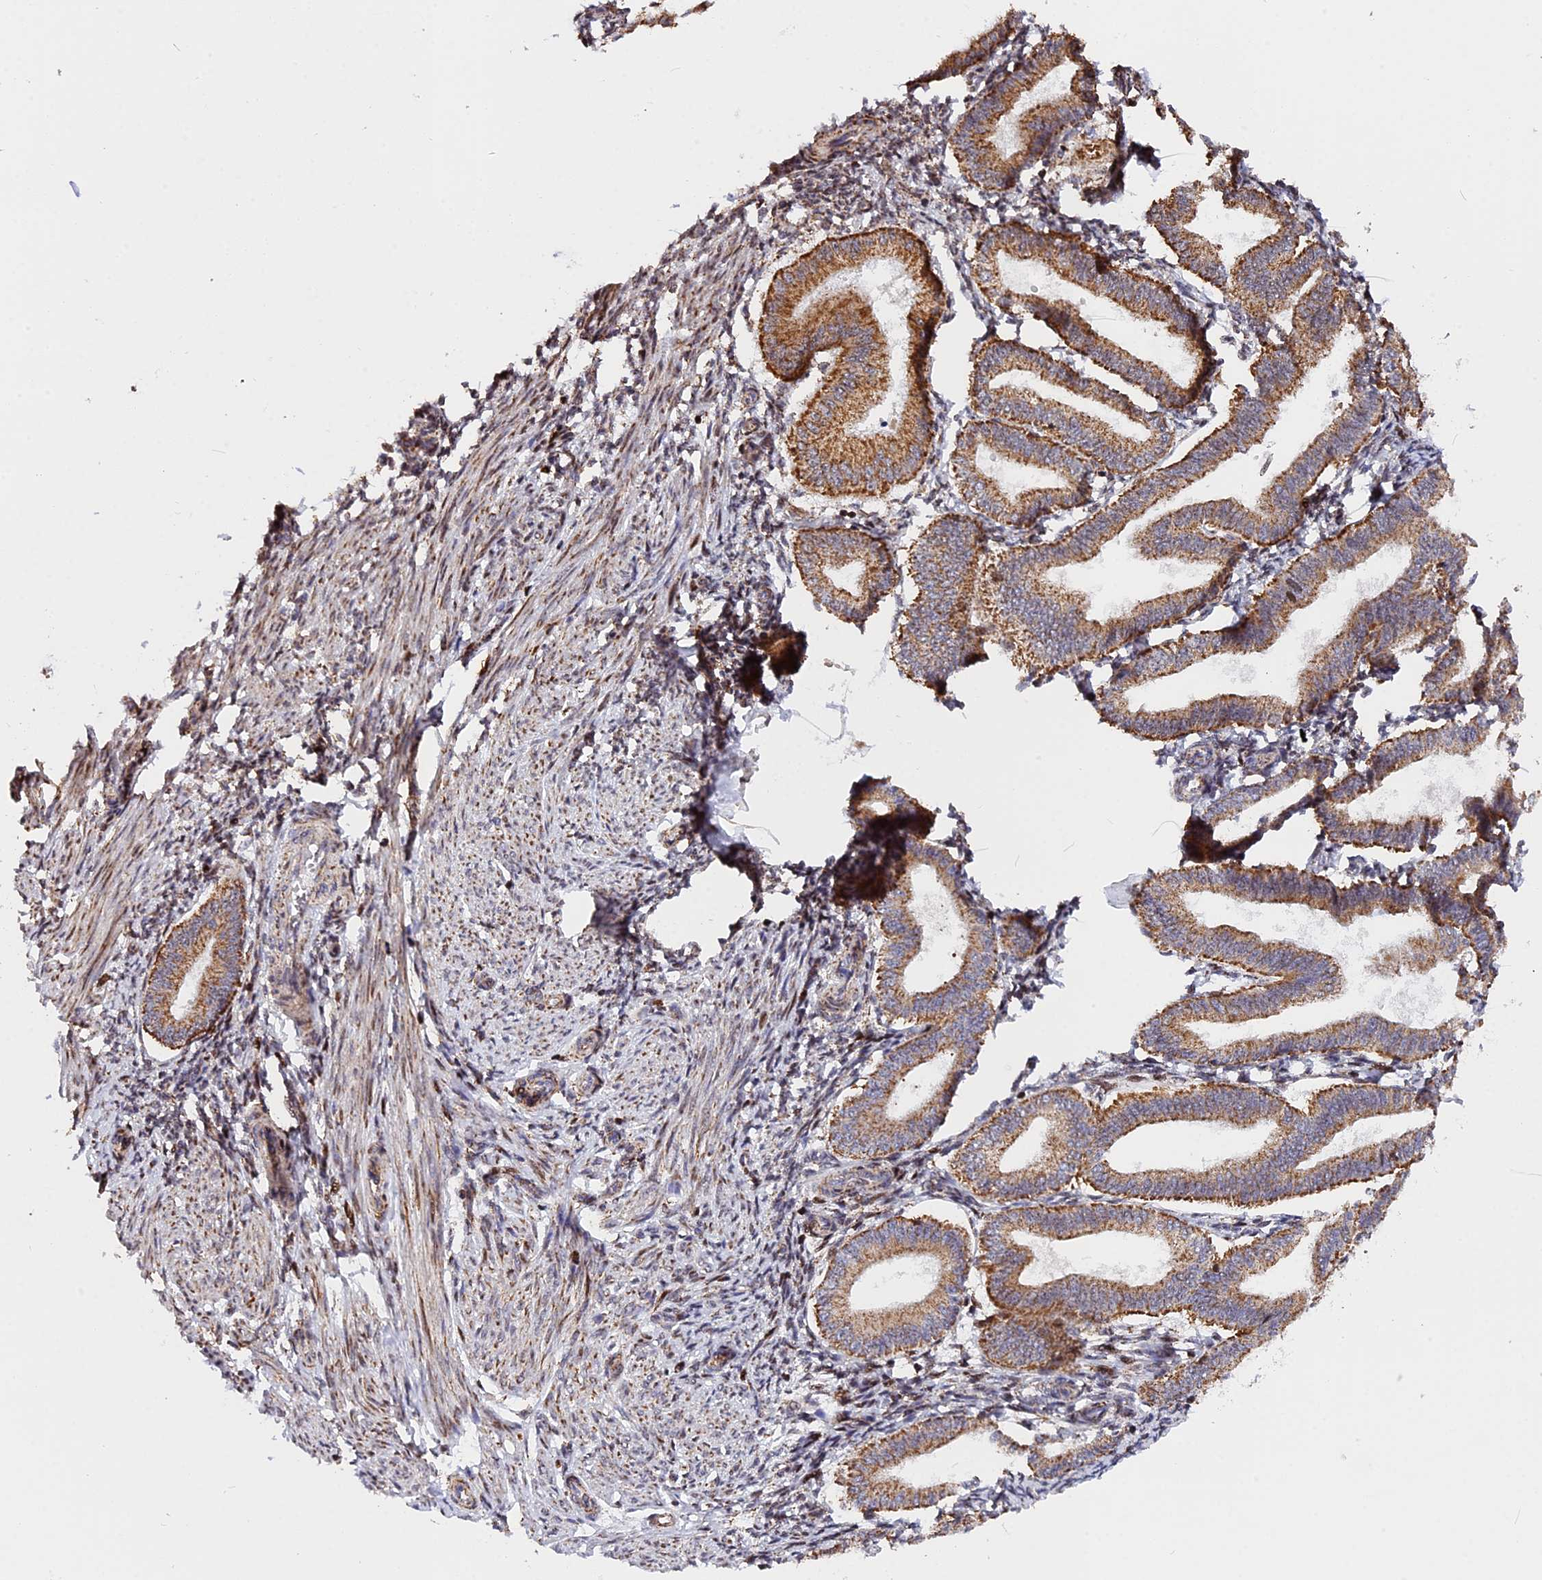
{"staining": {"intensity": "moderate", "quantity": ">75%", "location": "cytoplasmic/membranous"}, "tissue": "endometrium", "cell_type": "Cells in endometrial stroma", "image_type": "normal", "snomed": [{"axis": "morphology", "description": "Normal tissue, NOS"}, {"axis": "topography", "description": "Endometrium"}], "caption": "Immunohistochemistry (IHC) micrograph of unremarkable endometrium: endometrium stained using IHC shows medium levels of moderate protein expression localized specifically in the cytoplasmic/membranous of cells in endometrial stroma, appearing as a cytoplasmic/membranous brown color.", "gene": "FAM174C", "patient": {"sex": "female", "age": 39}}